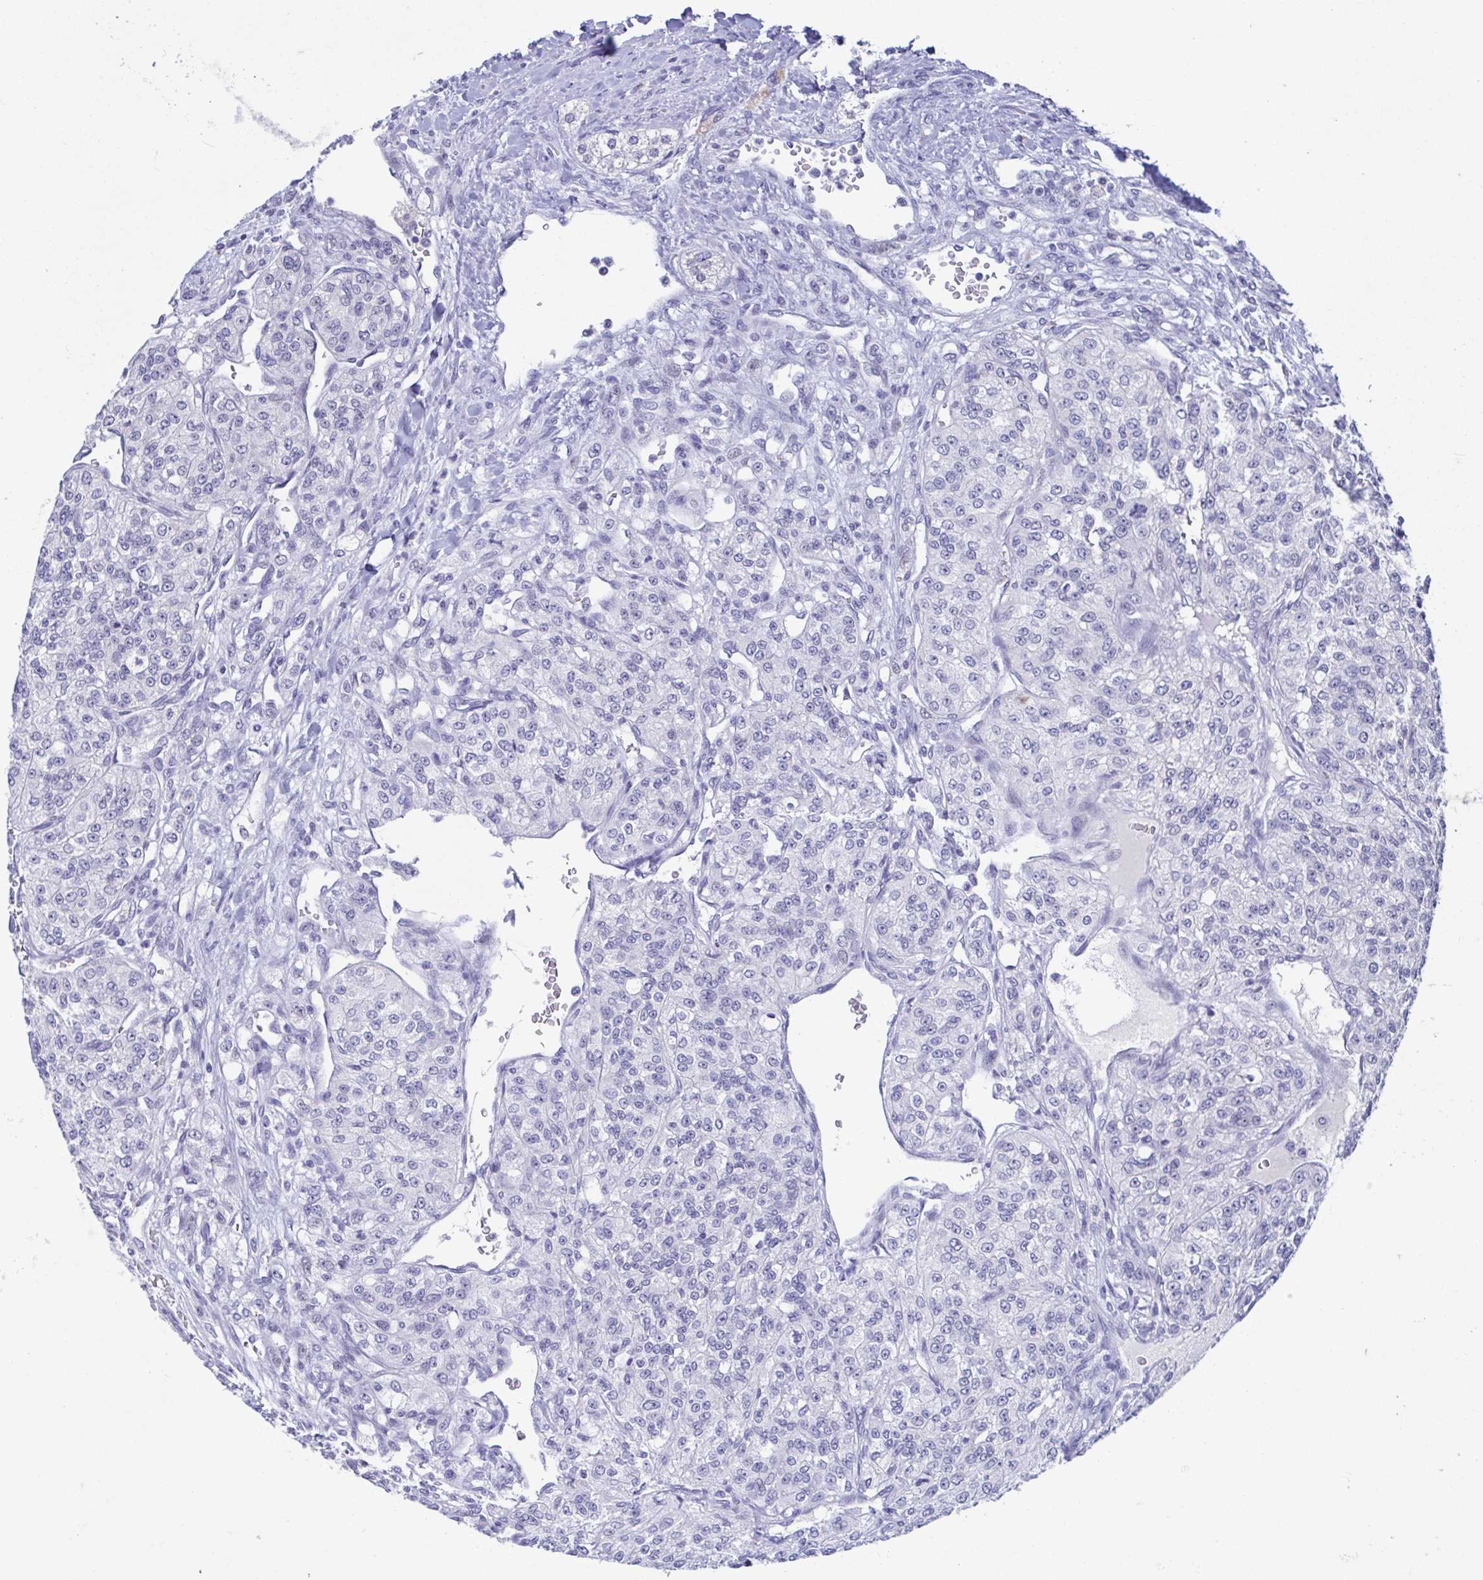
{"staining": {"intensity": "negative", "quantity": "none", "location": "none"}, "tissue": "renal cancer", "cell_type": "Tumor cells", "image_type": "cancer", "snomed": [{"axis": "morphology", "description": "Adenocarcinoma, NOS"}, {"axis": "topography", "description": "Kidney"}], "caption": "The image exhibits no staining of tumor cells in renal adenocarcinoma.", "gene": "PERM1", "patient": {"sex": "female", "age": 63}}